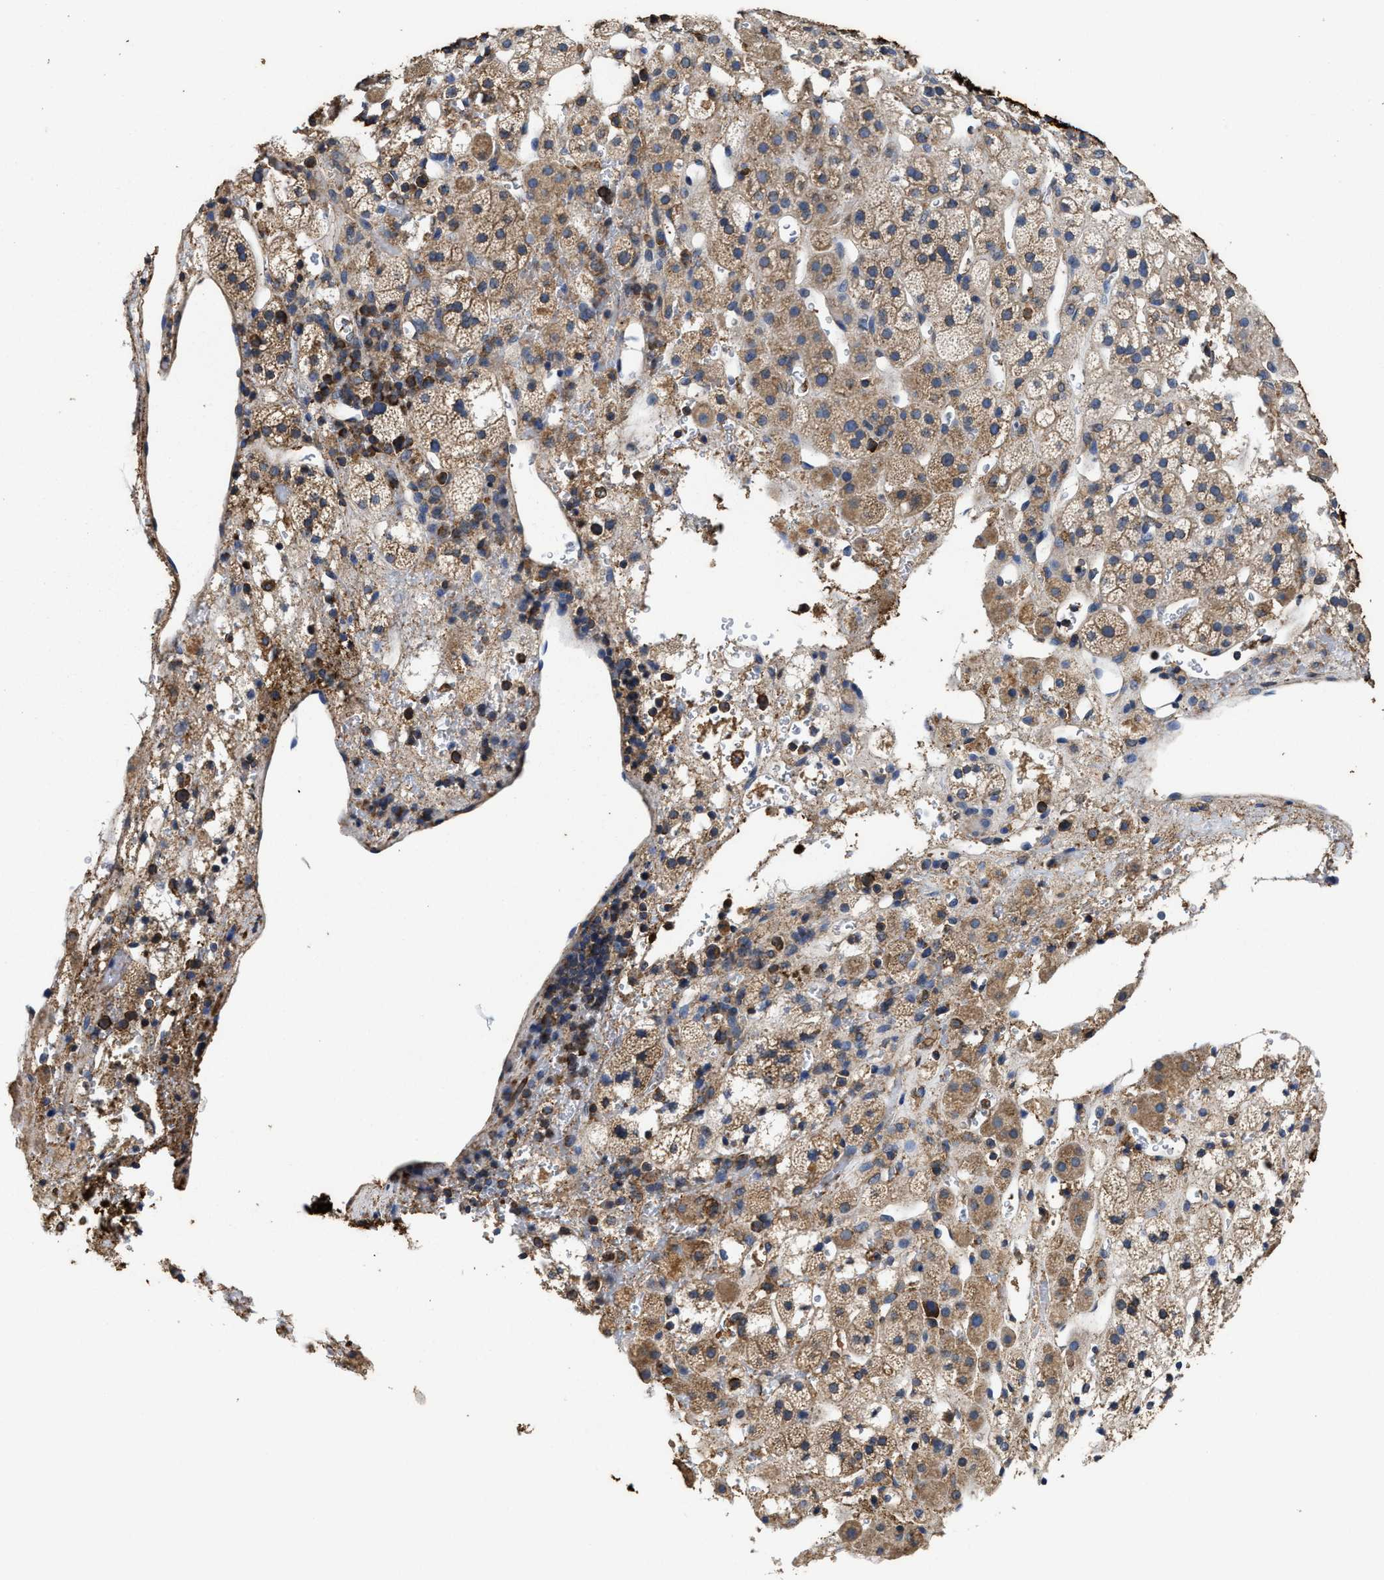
{"staining": {"intensity": "moderate", "quantity": ">75%", "location": "cytoplasmic/membranous"}, "tissue": "adrenal gland", "cell_type": "Glandular cells", "image_type": "normal", "snomed": [{"axis": "morphology", "description": "Normal tissue, NOS"}, {"axis": "topography", "description": "Adrenal gland"}], "caption": "About >75% of glandular cells in benign adrenal gland reveal moderate cytoplasmic/membranous protein expression as visualized by brown immunohistochemical staining.", "gene": "SFXN4", "patient": {"sex": "male", "age": 56}}